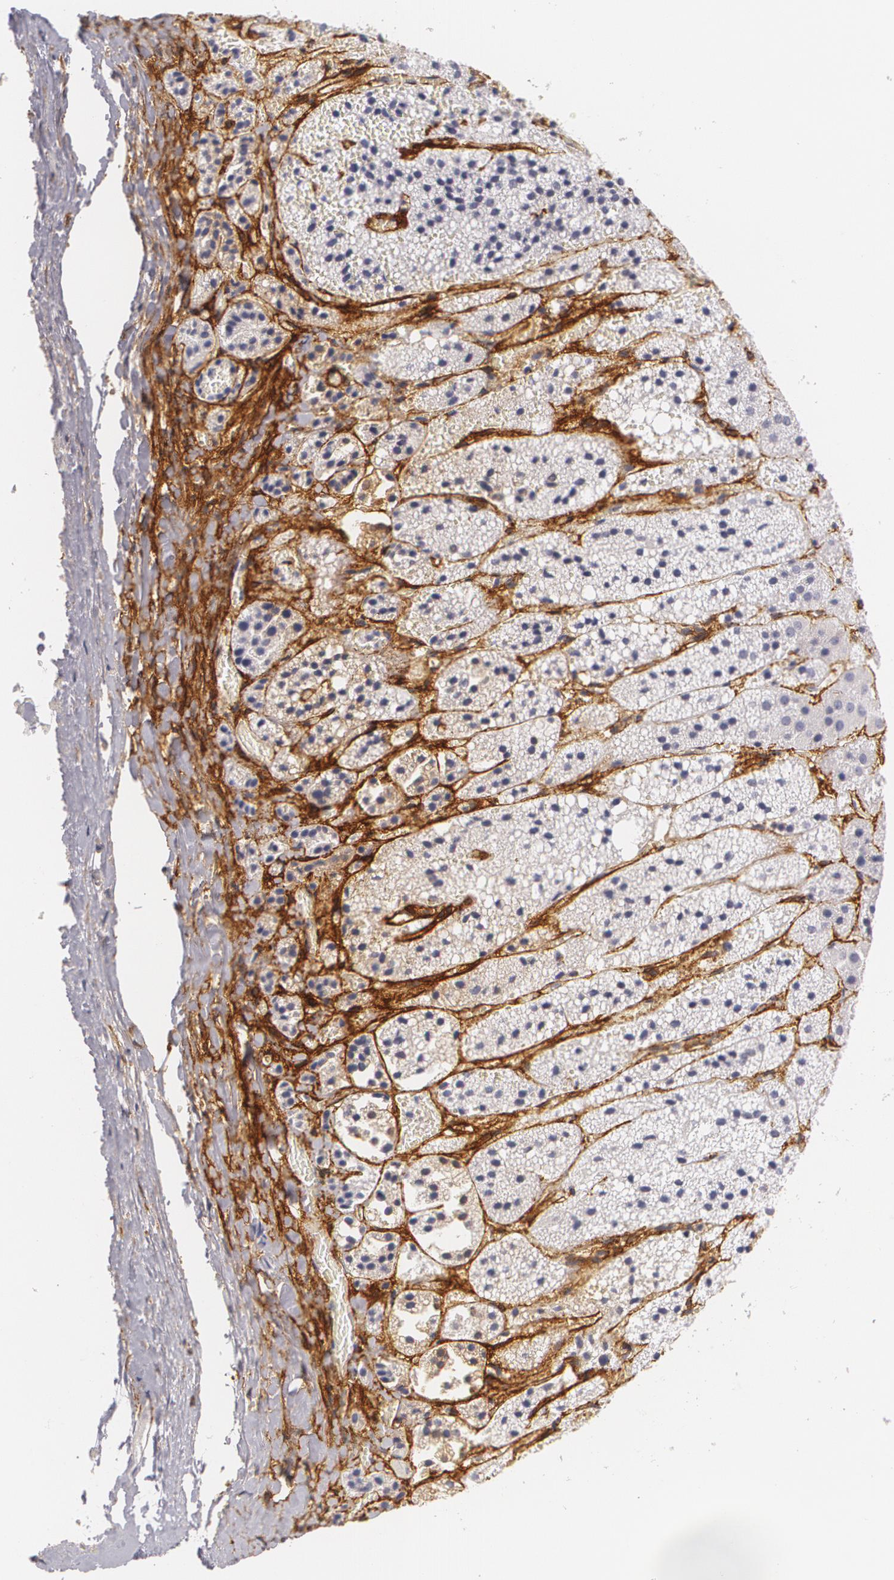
{"staining": {"intensity": "negative", "quantity": "none", "location": "none"}, "tissue": "adrenal gland", "cell_type": "Glandular cells", "image_type": "normal", "snomed": [{"axis": "morphology", "description": "Normal tissue, NOS"}, {"axis": "topography", "description": "Adrenal gland"}], "caption": "Glandular cells are negative for brown protein staining in benign adrenal gland. The staining was performed using DAB to visualize the protein expression in brown, while the nuclei were stained in blue with hematoxylin (Magnification: 20x).", "gene": "NGFR", "patient": {"sex": "female", "age": 44}}